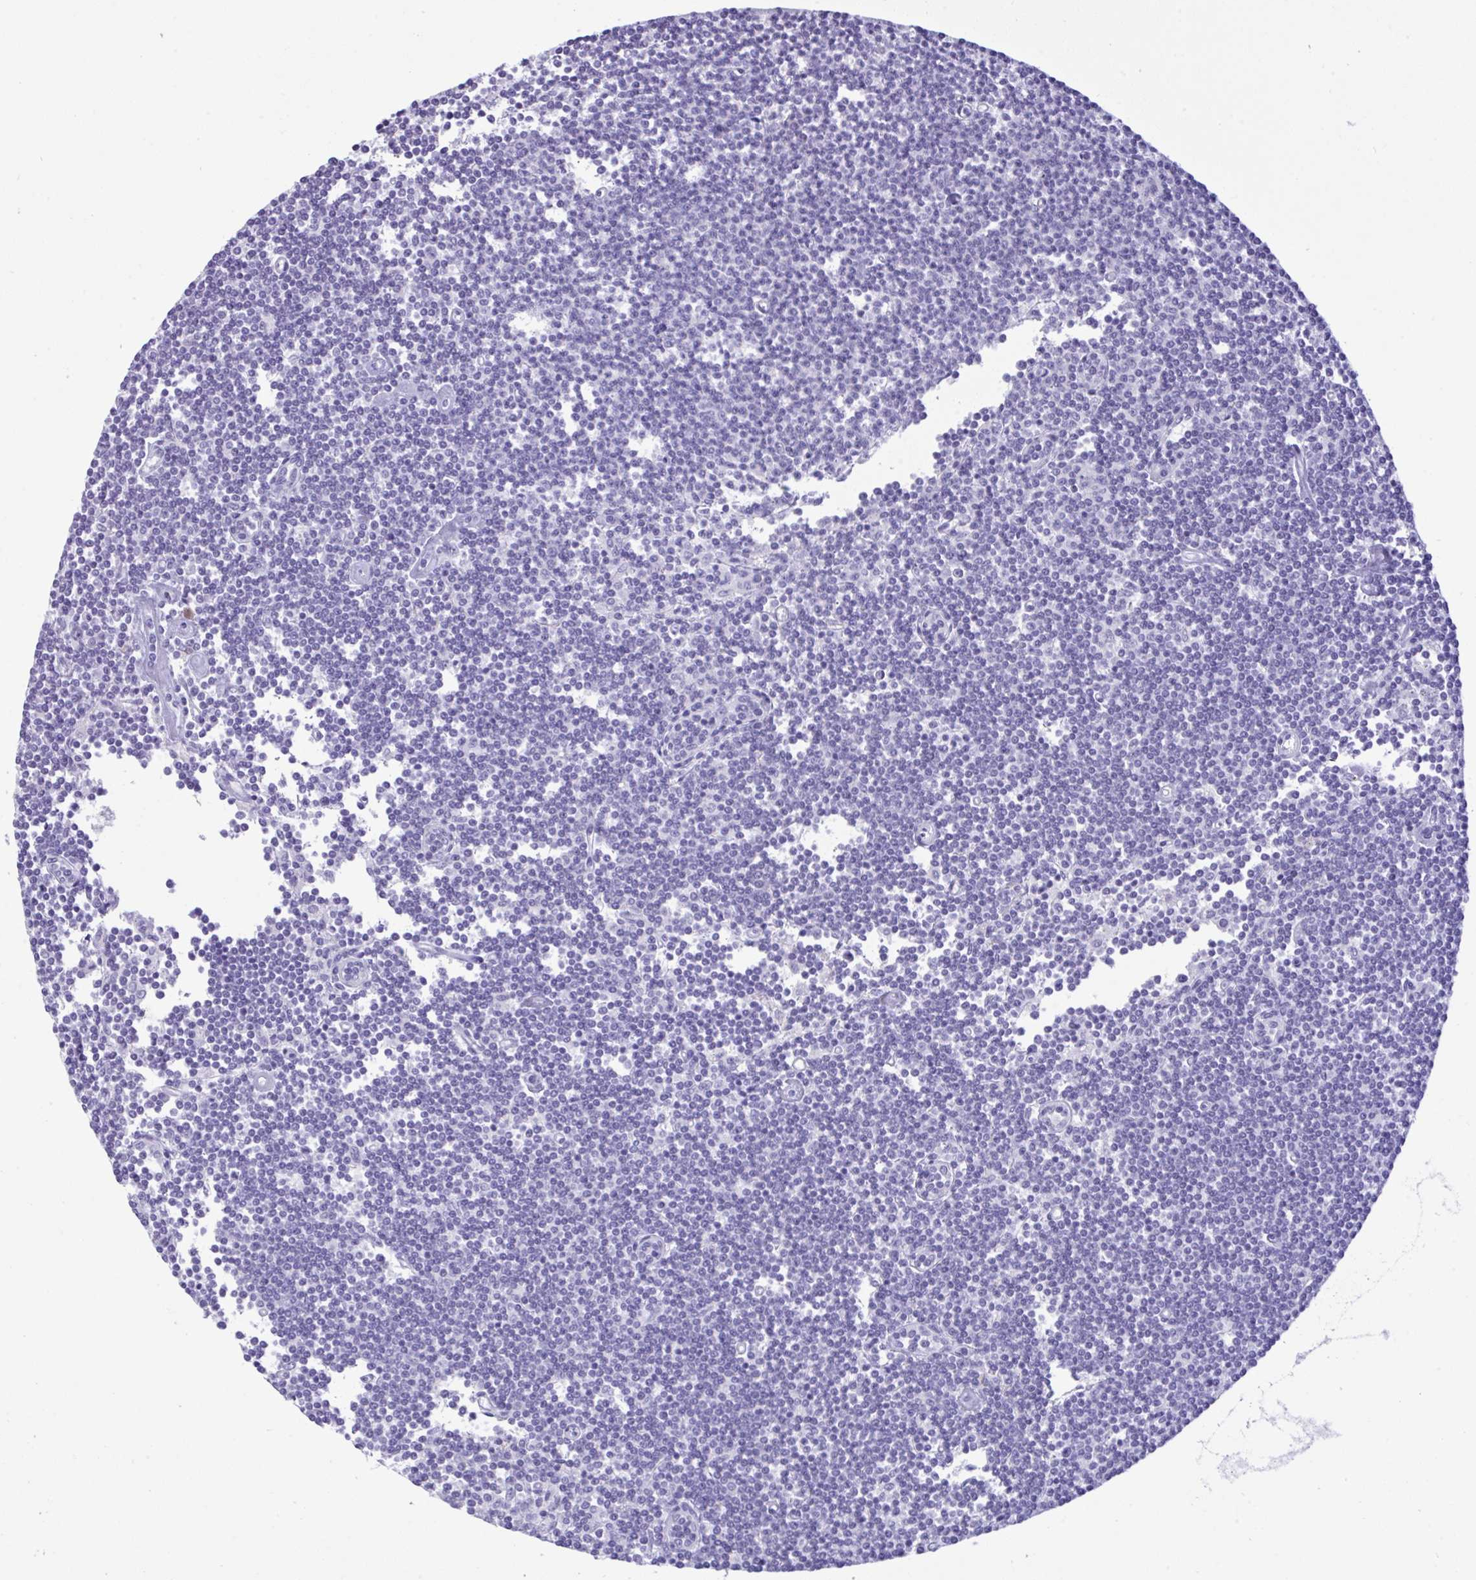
{"staining": {"intensity": "negative", "quantity": "none", "location": "none"}, "tissue": "lymphoma", "cell_type": "Tumor cells", "image_type": "cancer", "snomed": [{"axis": "morphology", "description": "Malignant lymphoma, non-Hodgkin's type, Low grade"}, {"axis": "topography", "description": "Lymph node"}], "caption": "DAB immunohistochemical staining of human malignant lymphoma, non-Hodgkin's type (low-grade) demonstrates no significant expression in tumor cells.", "gene": "YBX2", "patient": {"sex": "female", "age": 73}}